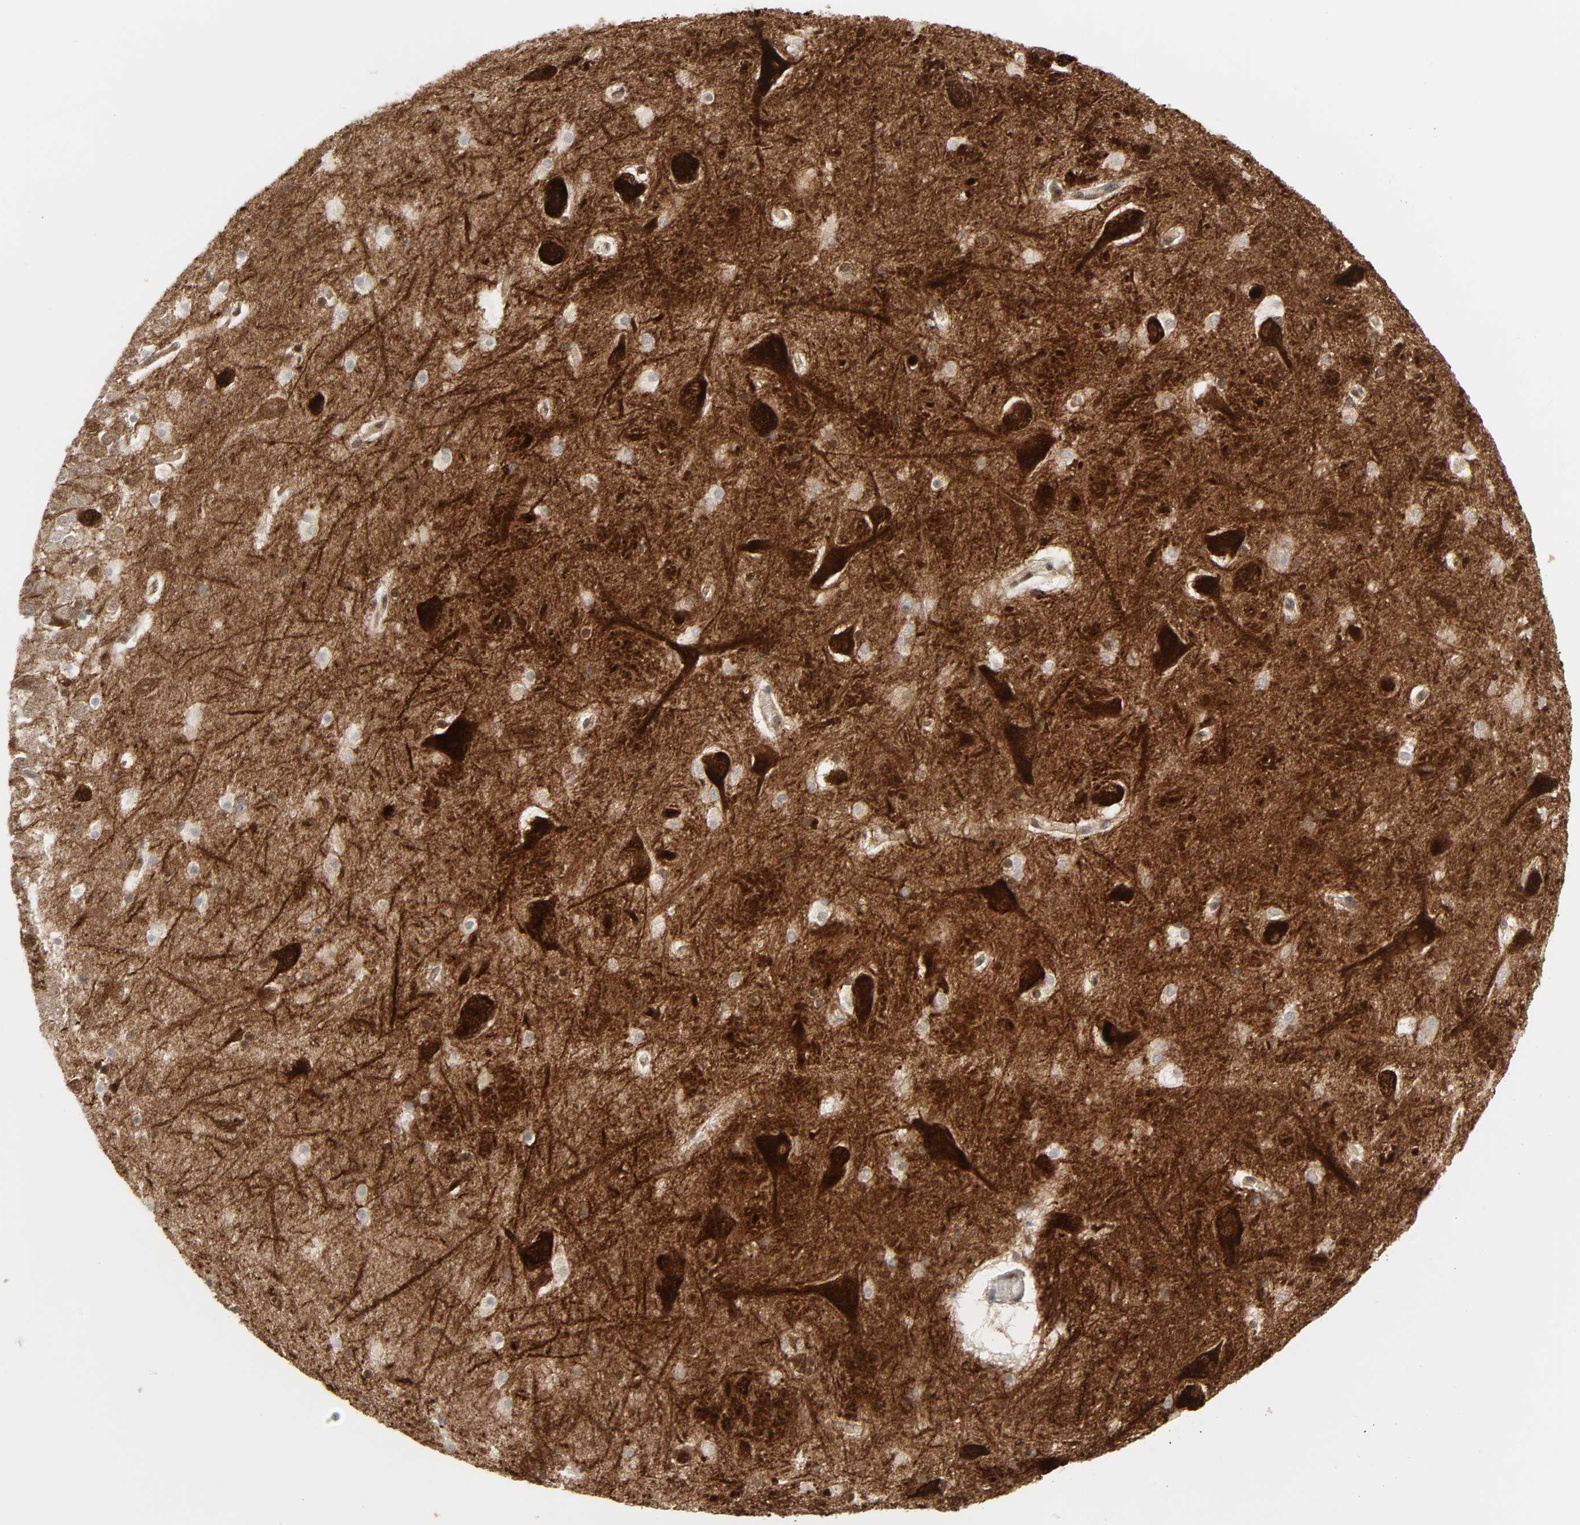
{"staining": {"intensity": "weak", "quantity": "25%-75%", "location": "cytoplasmic/membranous"}, "tissue": "hippocampus", "cell_type": "Glial cells", "image_type": "normal", "snomed": [{"axis": "morphology", "description": "Normal tissue, NOS"}, {"axis": "topography", "description": "Hippocampus"}], "caption": "Protein expression analysis of normal human hippocampus reveals weak cytoplasmic/membranous expression in approximately 25%-75% of glial cells.", "gene": "GSK3A", "patient": {"sex": "male", "age": 45}}